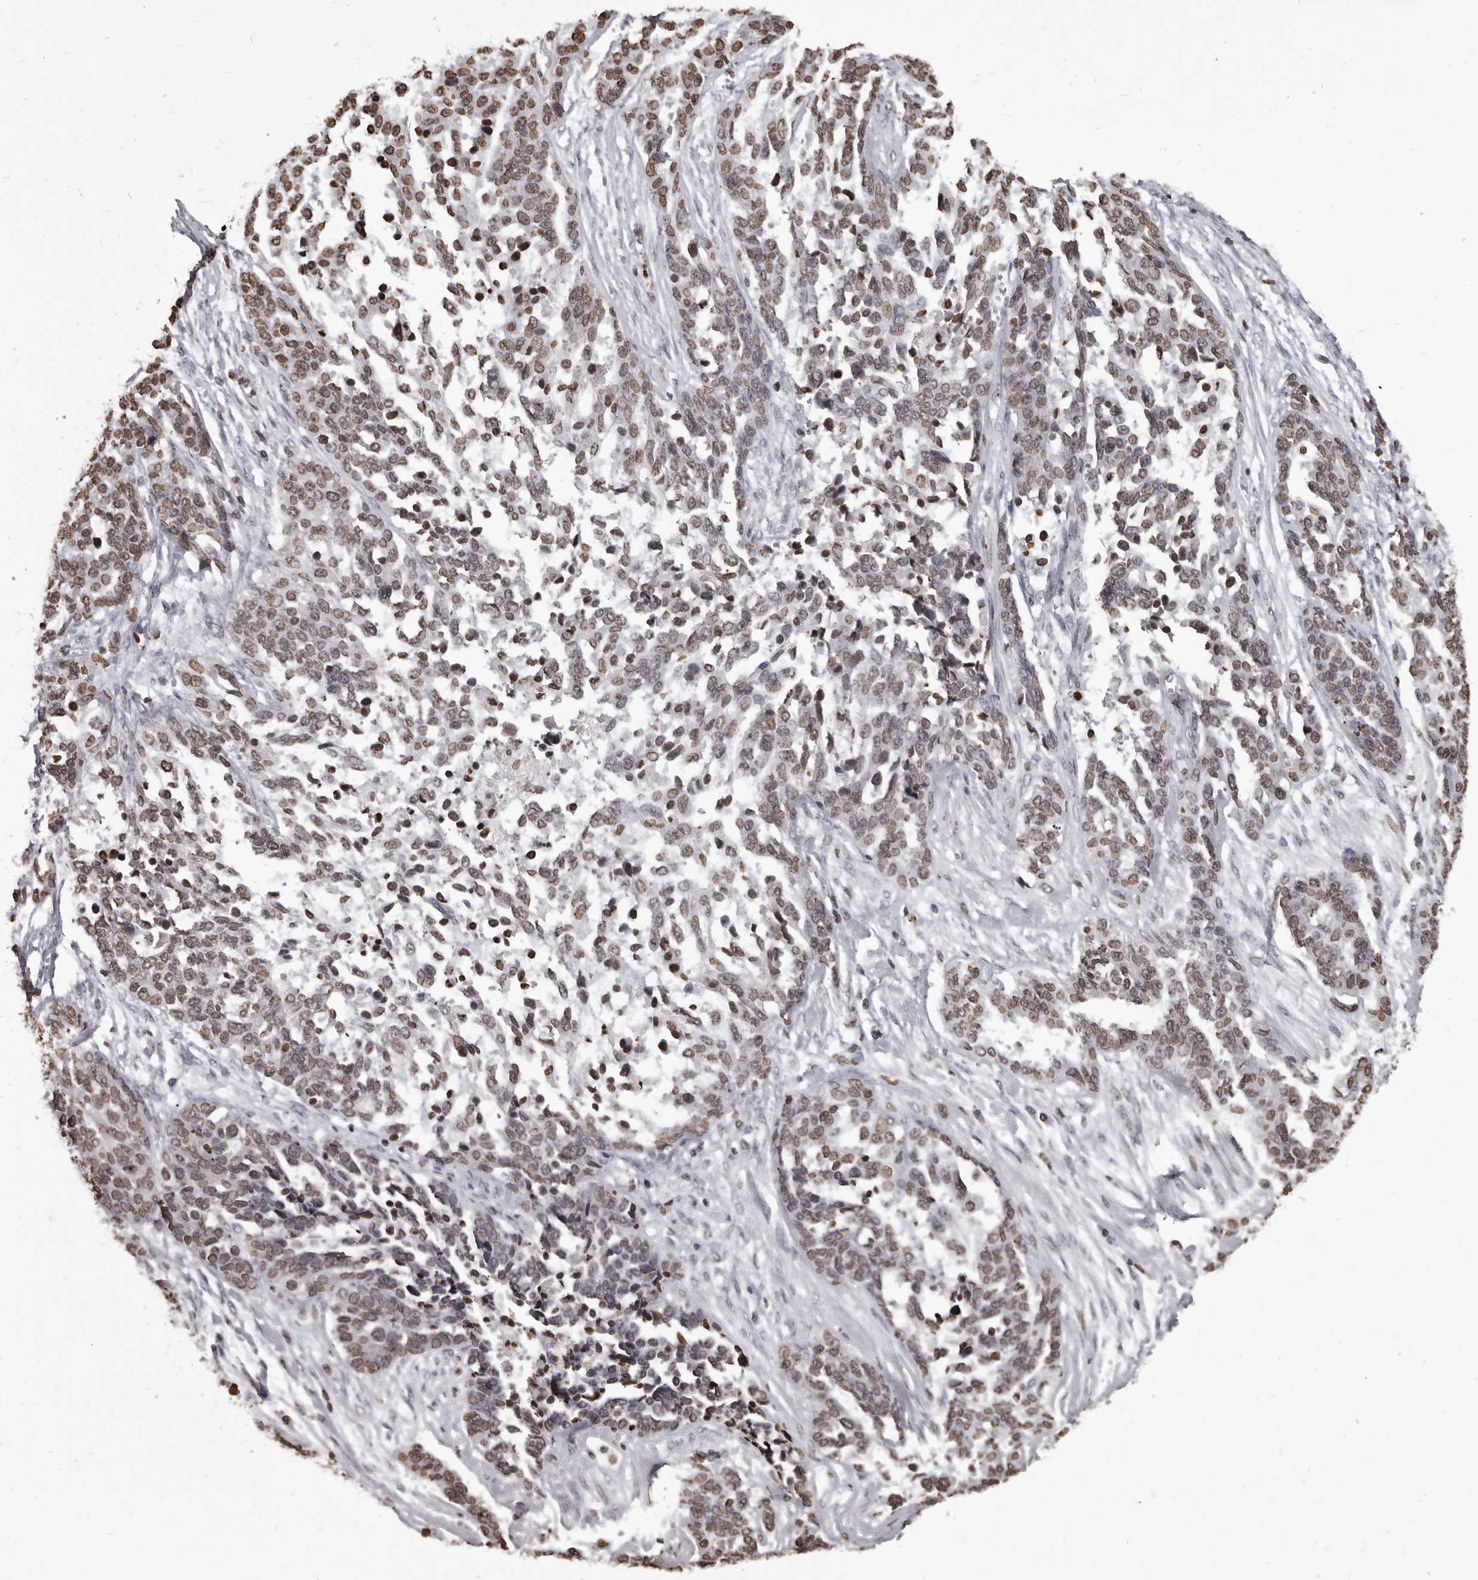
{"staining": {"intensity": "moderate", "quantity": ">75%", "location": "nuclear"}, "tissue": "ovarian cancer", "cell_type": "Tumor cells", "image_type": "cancer", "snomed": [{"axis": "morphology", "description": "Cystadenocarcinoma, serous, NOS"}, {"axis": "topography", "description": "Ovary"}], "caption": "Brown immunohistochemical staining in ovarian cancer reveals moderate nuclear staining in about >75% of tumor cells. The staining is performed using DAB brown chromogen to label protein expression. The nuclei are counter-stained blue using hematoxylin.", "gene": "AHR", "patient": {"sex": "female", "age": 44}}